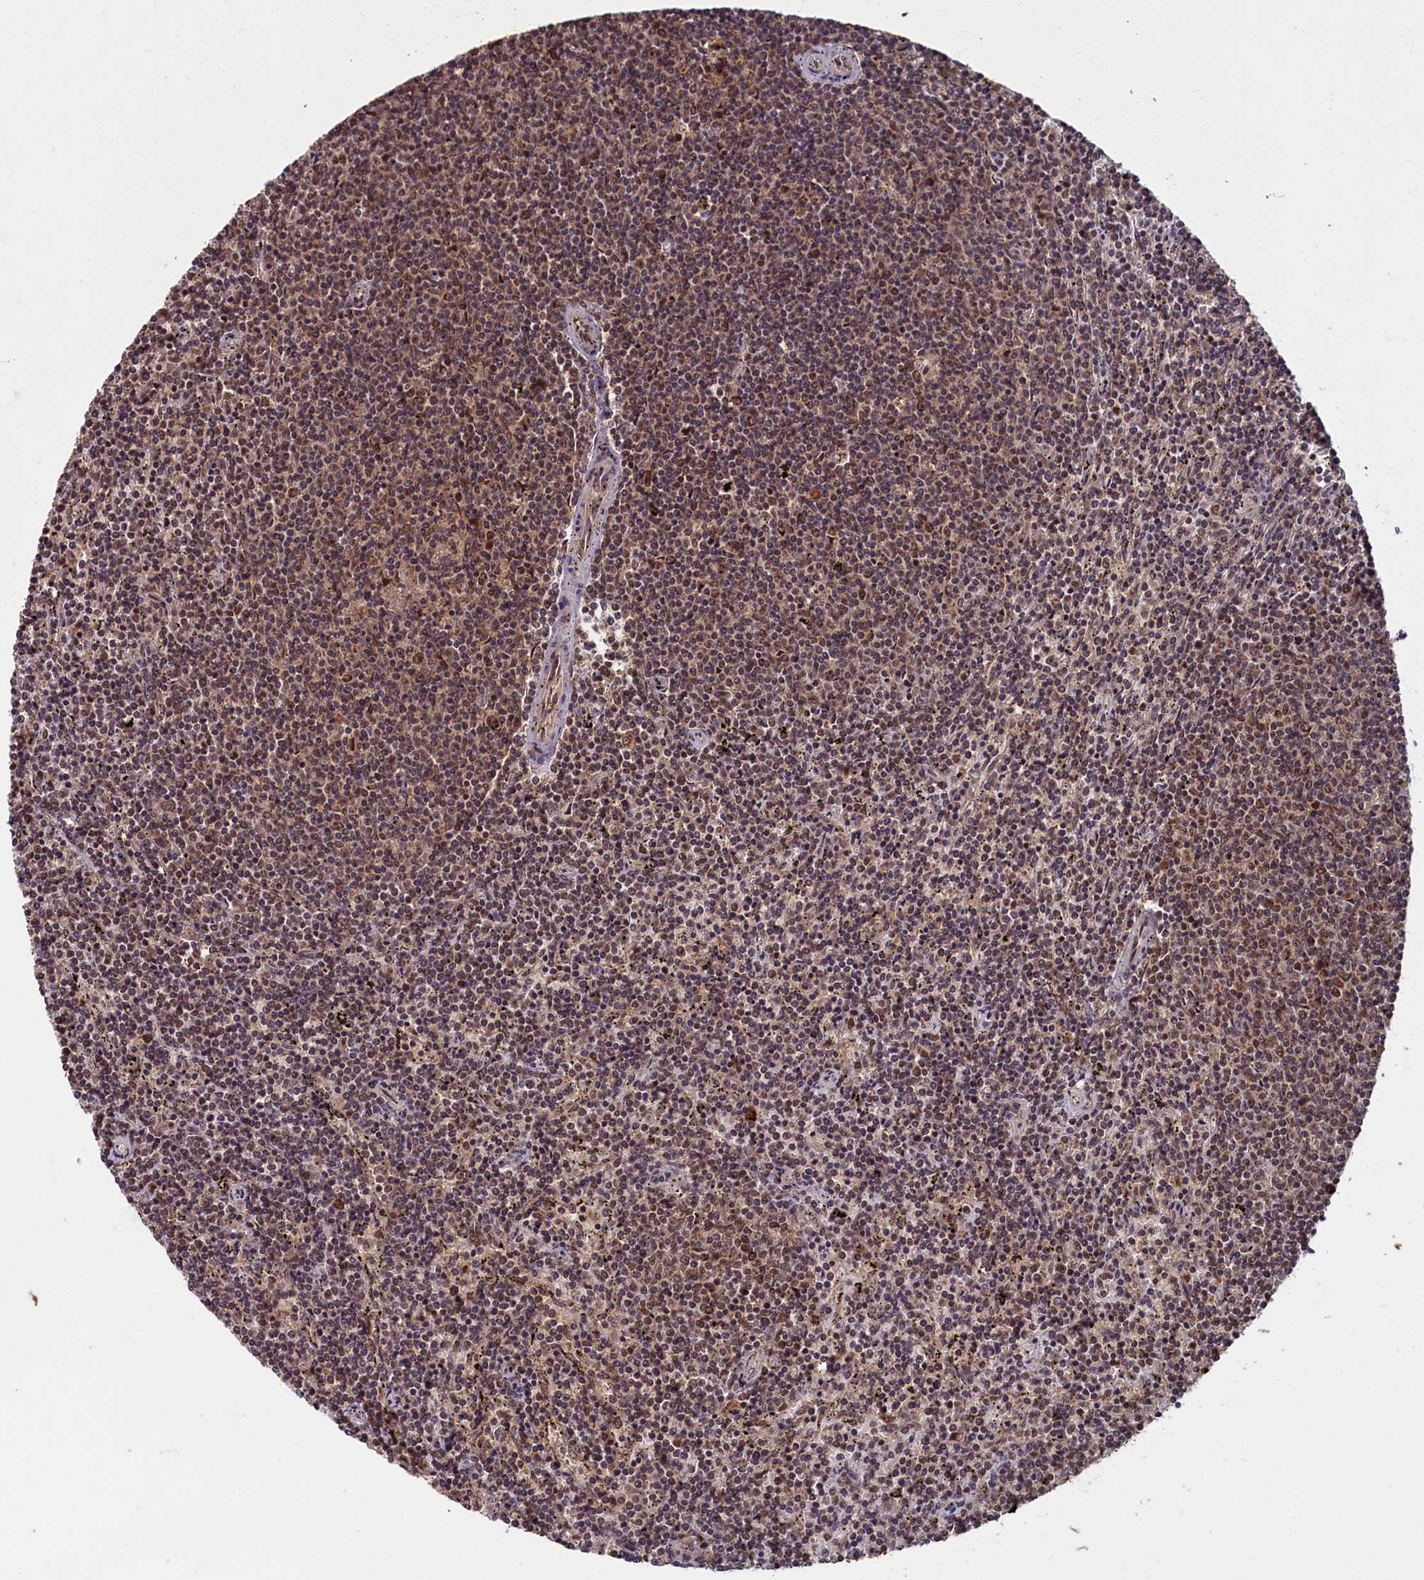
{"staining": {"intensity": "weak", "quantity": "25%-75%", "location": "nuclear"}, "tissue": "lymphoma", "cell_type": "Tumor cells", "image_type": "cancer", "snomed": [{"axis": "morphology", "description": "Malignant lymphoma, non-Hodgkin's type, Low grade"}, {"axis": "topography", "description": "Spleen"}], "caption": "Immunohistochemistry staining of low-grade malignant lymphoma, non-Hodgkin's type, which reveals low levels of weak nuclear expression in about 25%-75% of tumor cells indicating weak nuclear protein positivity. The staining was performed using DAB (brown) for protein detection and nuclei were counterstained in hematoxylin (blue).", "gene": "BRCA1", "patient": {"sex": "female", "age": 50}}